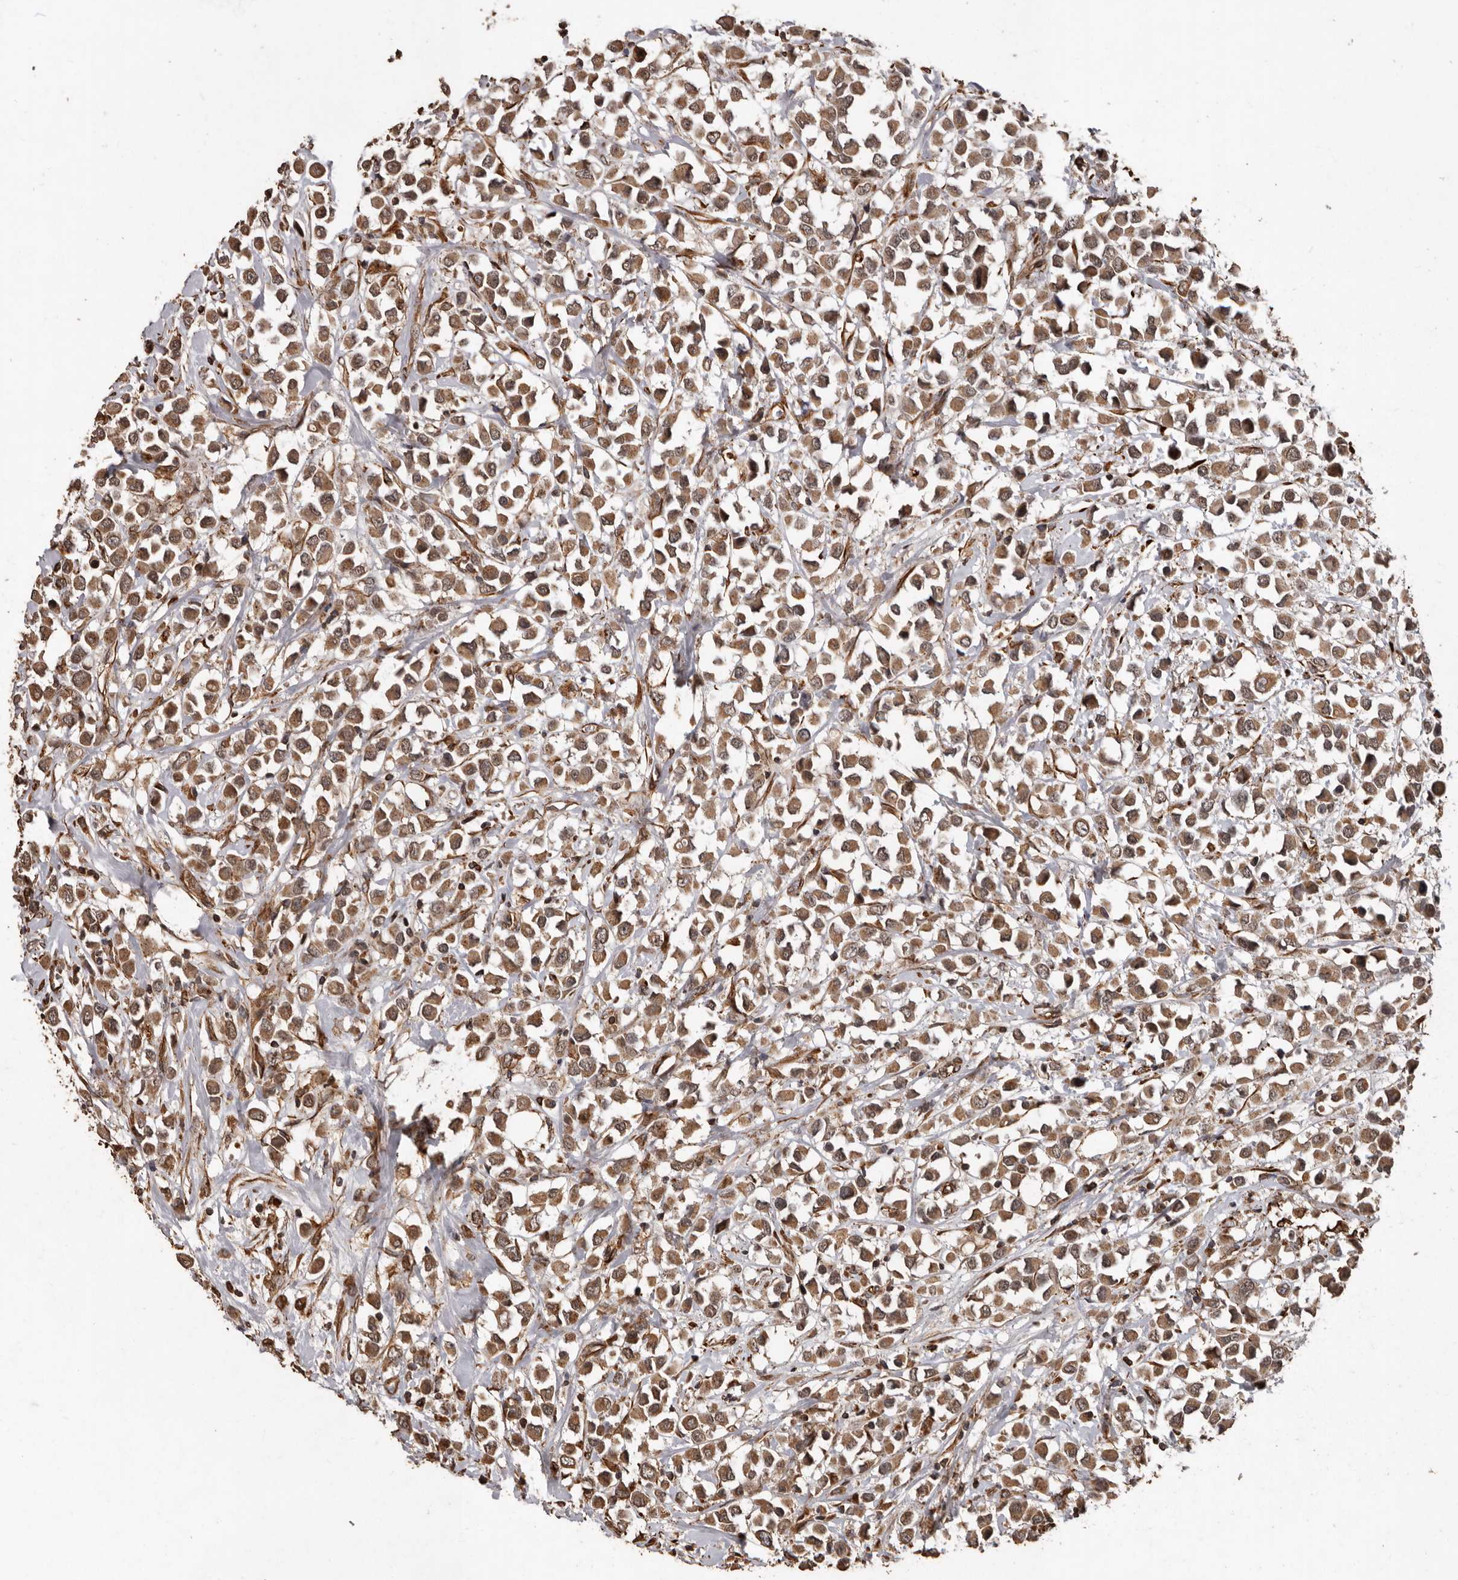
{"staining": {"intensity": "moderate", "quantity": ">75%", "location": "cytoplasmic/membranous,nuclear"}, "tissue": "breast cancer", "cell_type": "Tumor cells", "image_type": "cancer", "snomed": [{"axis": "morphology", "description": "Duct carcinoma"}, {"axis": "topography", "description": "Breast"}], "caption": "The histopathology image reveals immunohistochemical staining of breast infiltrating ductal carcinoma. There is moderate cytoplasmic/membranous and nuclear staining is identified in approximately >75% of tumor cells. Nuclei are stained in blue.", "gene": "BRAT1", "patient": {"sex": "female", "age": 61}}